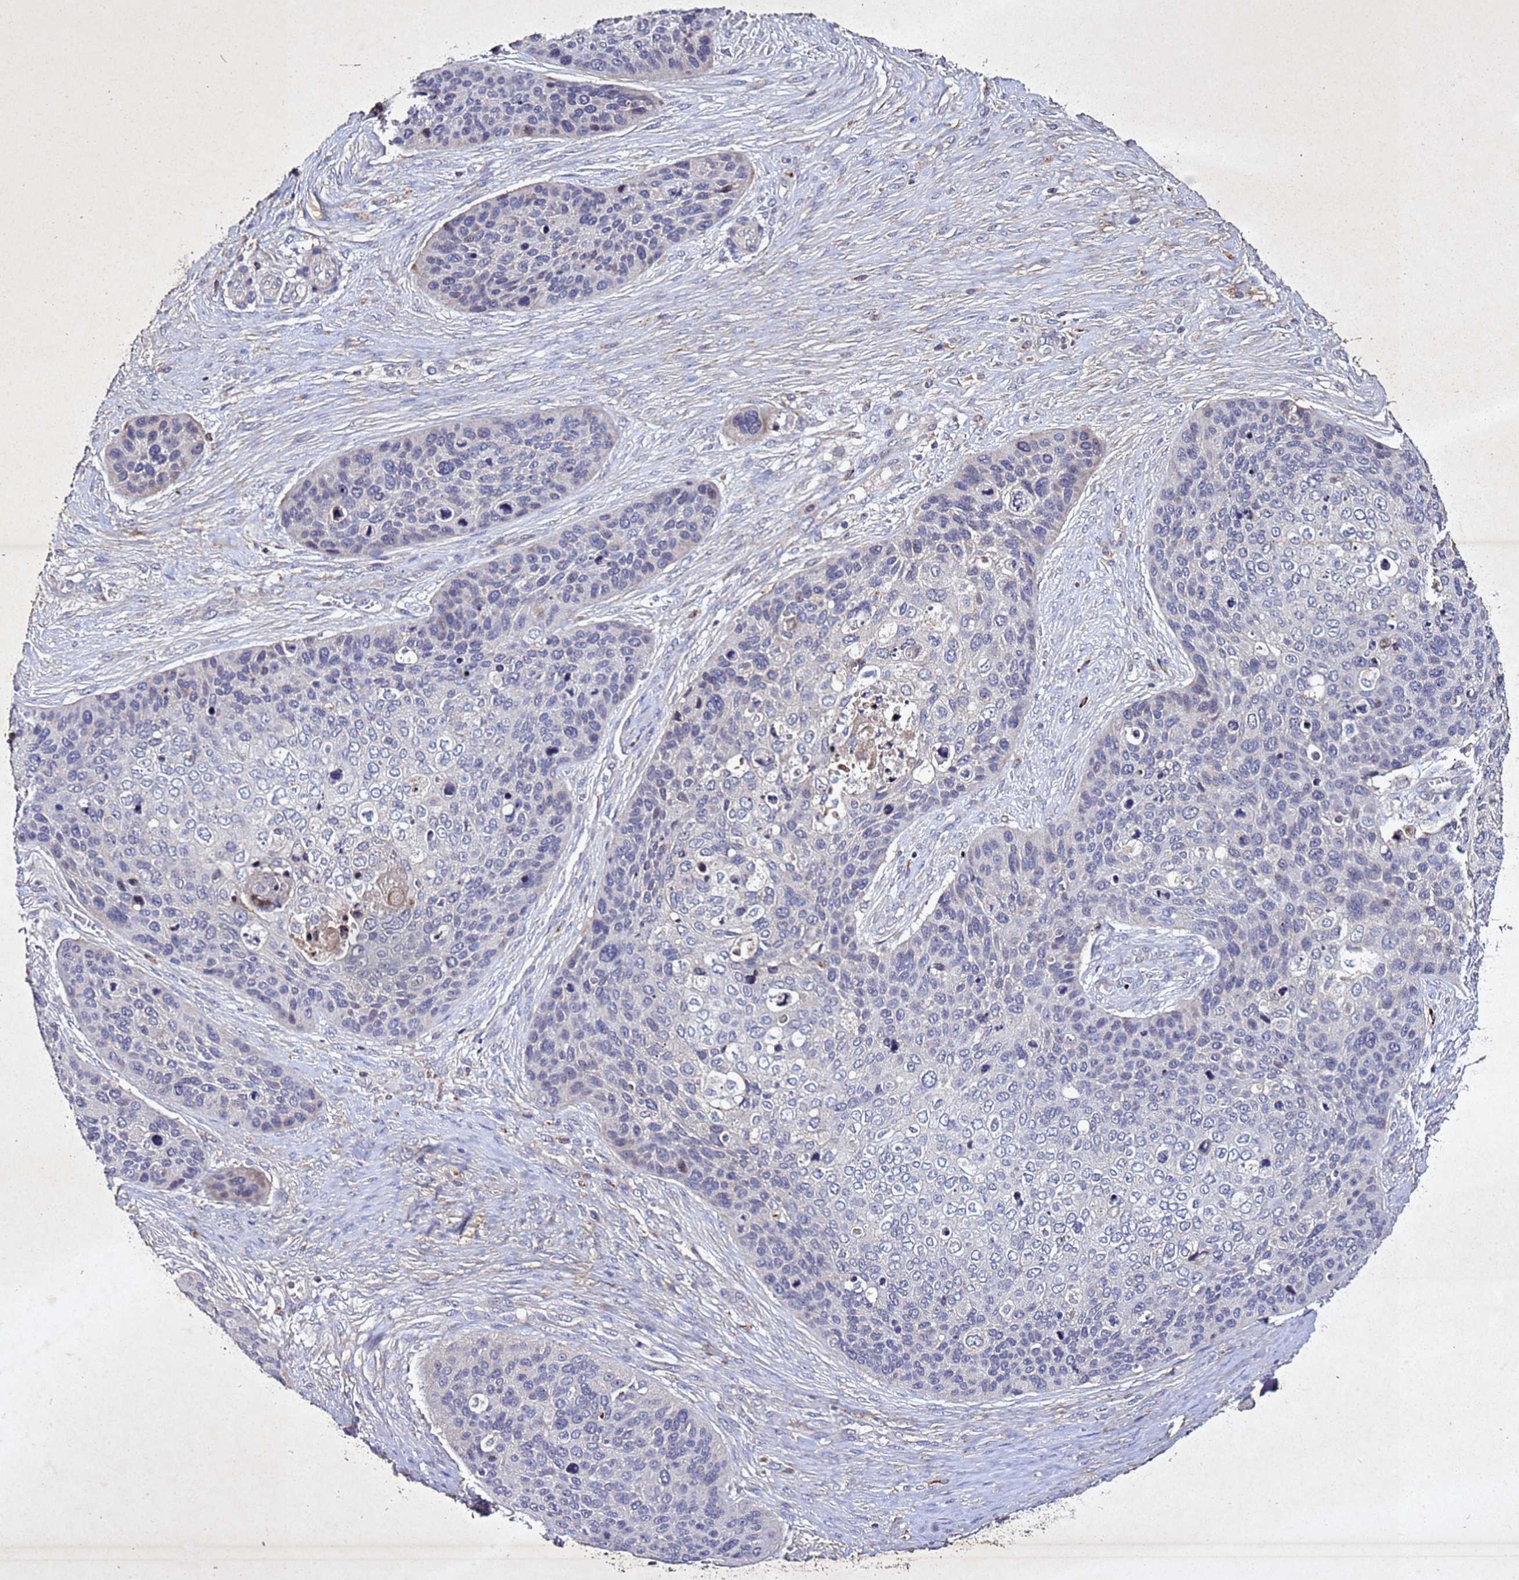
{"staining": {"intensity": "negative", "quantity": "none", "location": "none"}, "tissue": "skin cancer", "cell_type": "Tumor cells", "image_type": "cancer", "snomed": [{"axis": "morphology", "description": "Basal cell carcinoma"}, {"axis": "topography", "description": "Skin"}], "caption": "DAB (3,3'-diaminobenzidine) immunohistochemical staining of skin cancer (basal cell carcinoma) demonstrates no significant staining in tumor cells.", "gene": "SV2B", "patient": {"sex": "female", "age": 74}}